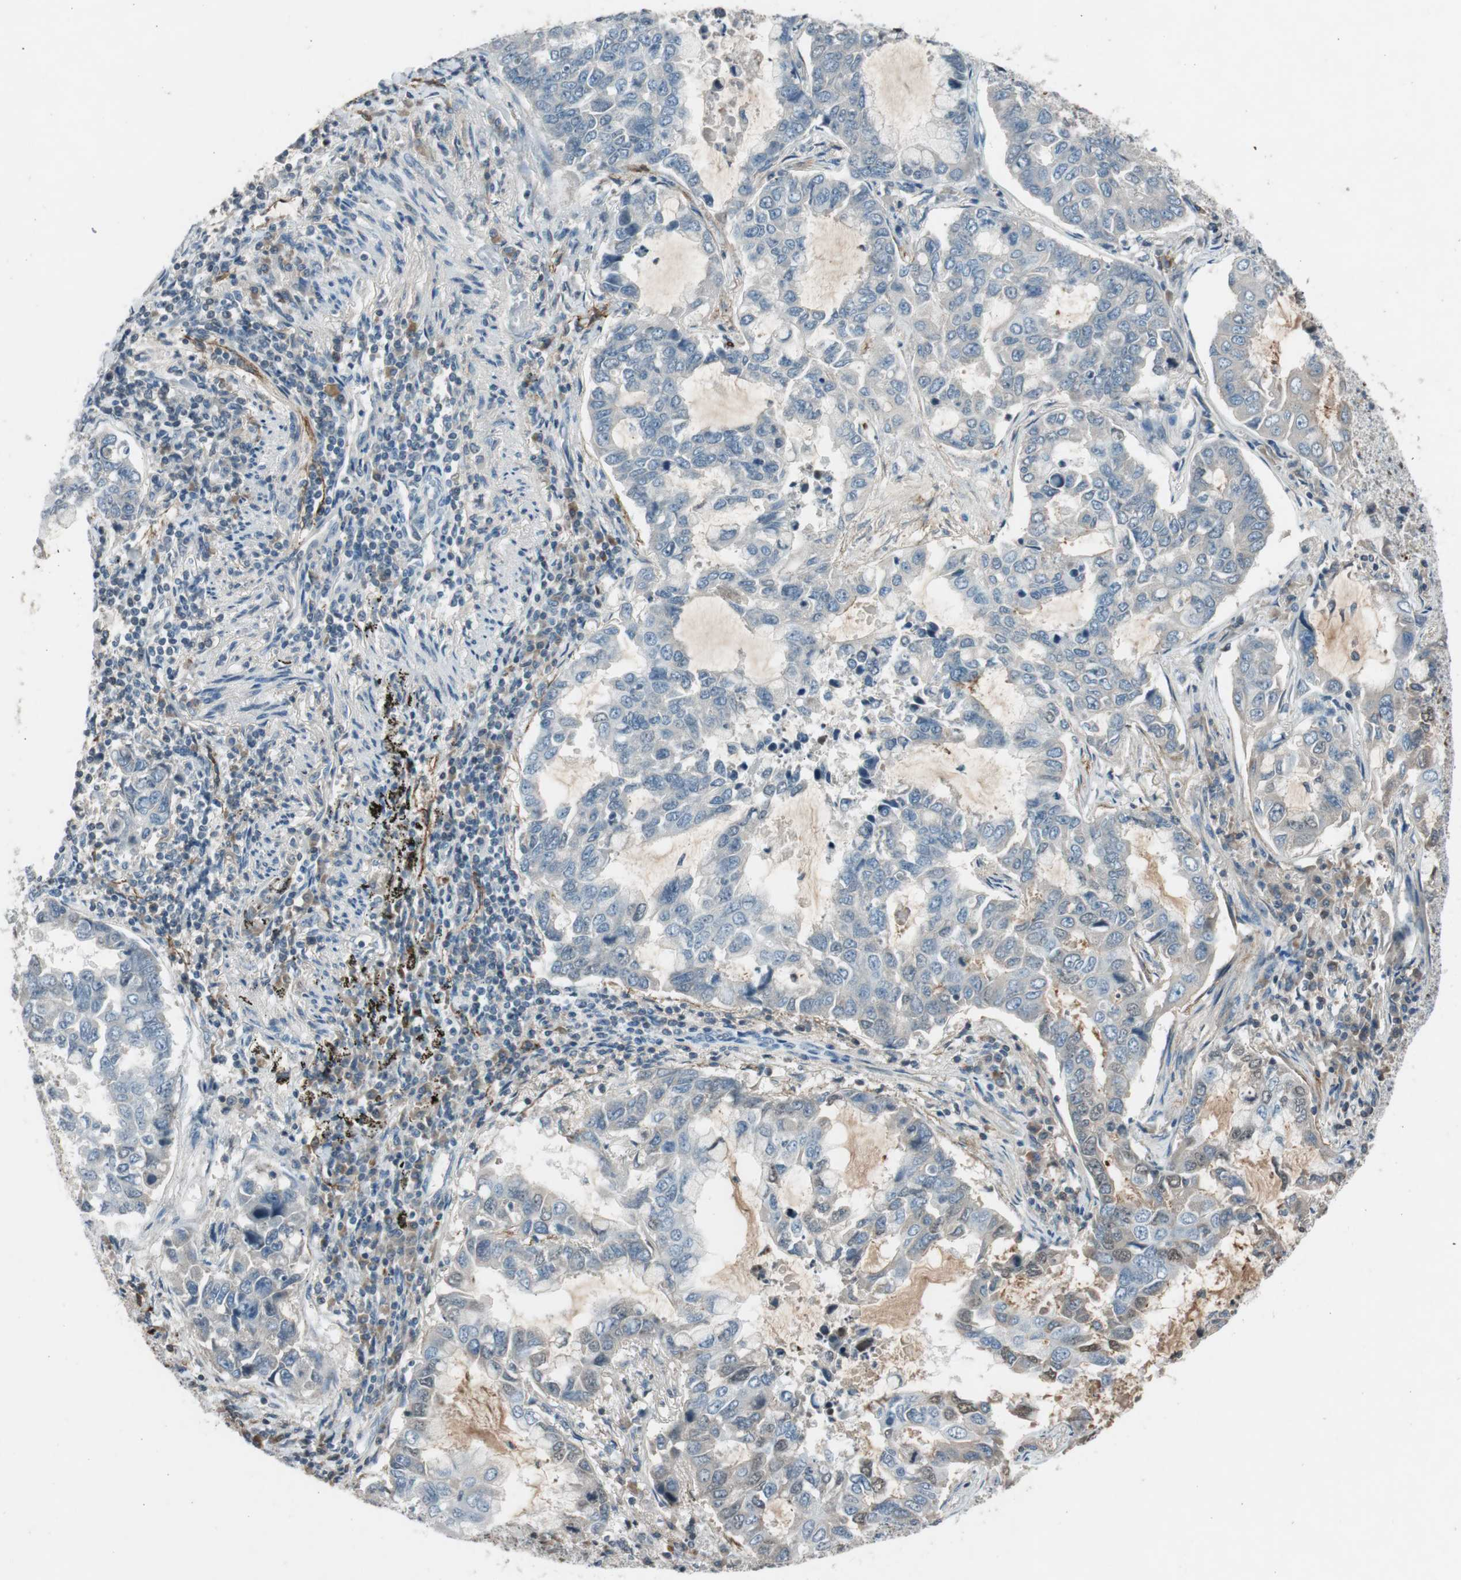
{"staining": {"intensity": "negative", "quantity": "none", "location": "none"}, "tissue": "lung cancer", "cell_type": "Tumor cells", "image_type": "cancer", "snomed": [{"axis": "morphology", "description": "Adenocarcinoma, NOS"}, {"axis": "topography", "description": "Lung"}], "caption": "Immunohistochemistry (IHC) image of neoplastic tissue: lung cancer stained with DAB (3,3'-diaminobenzidine) displays no significant protein expression in tumor cells.", "gene": "PDPN", "patient": {"sex": "male", "age": 64}}